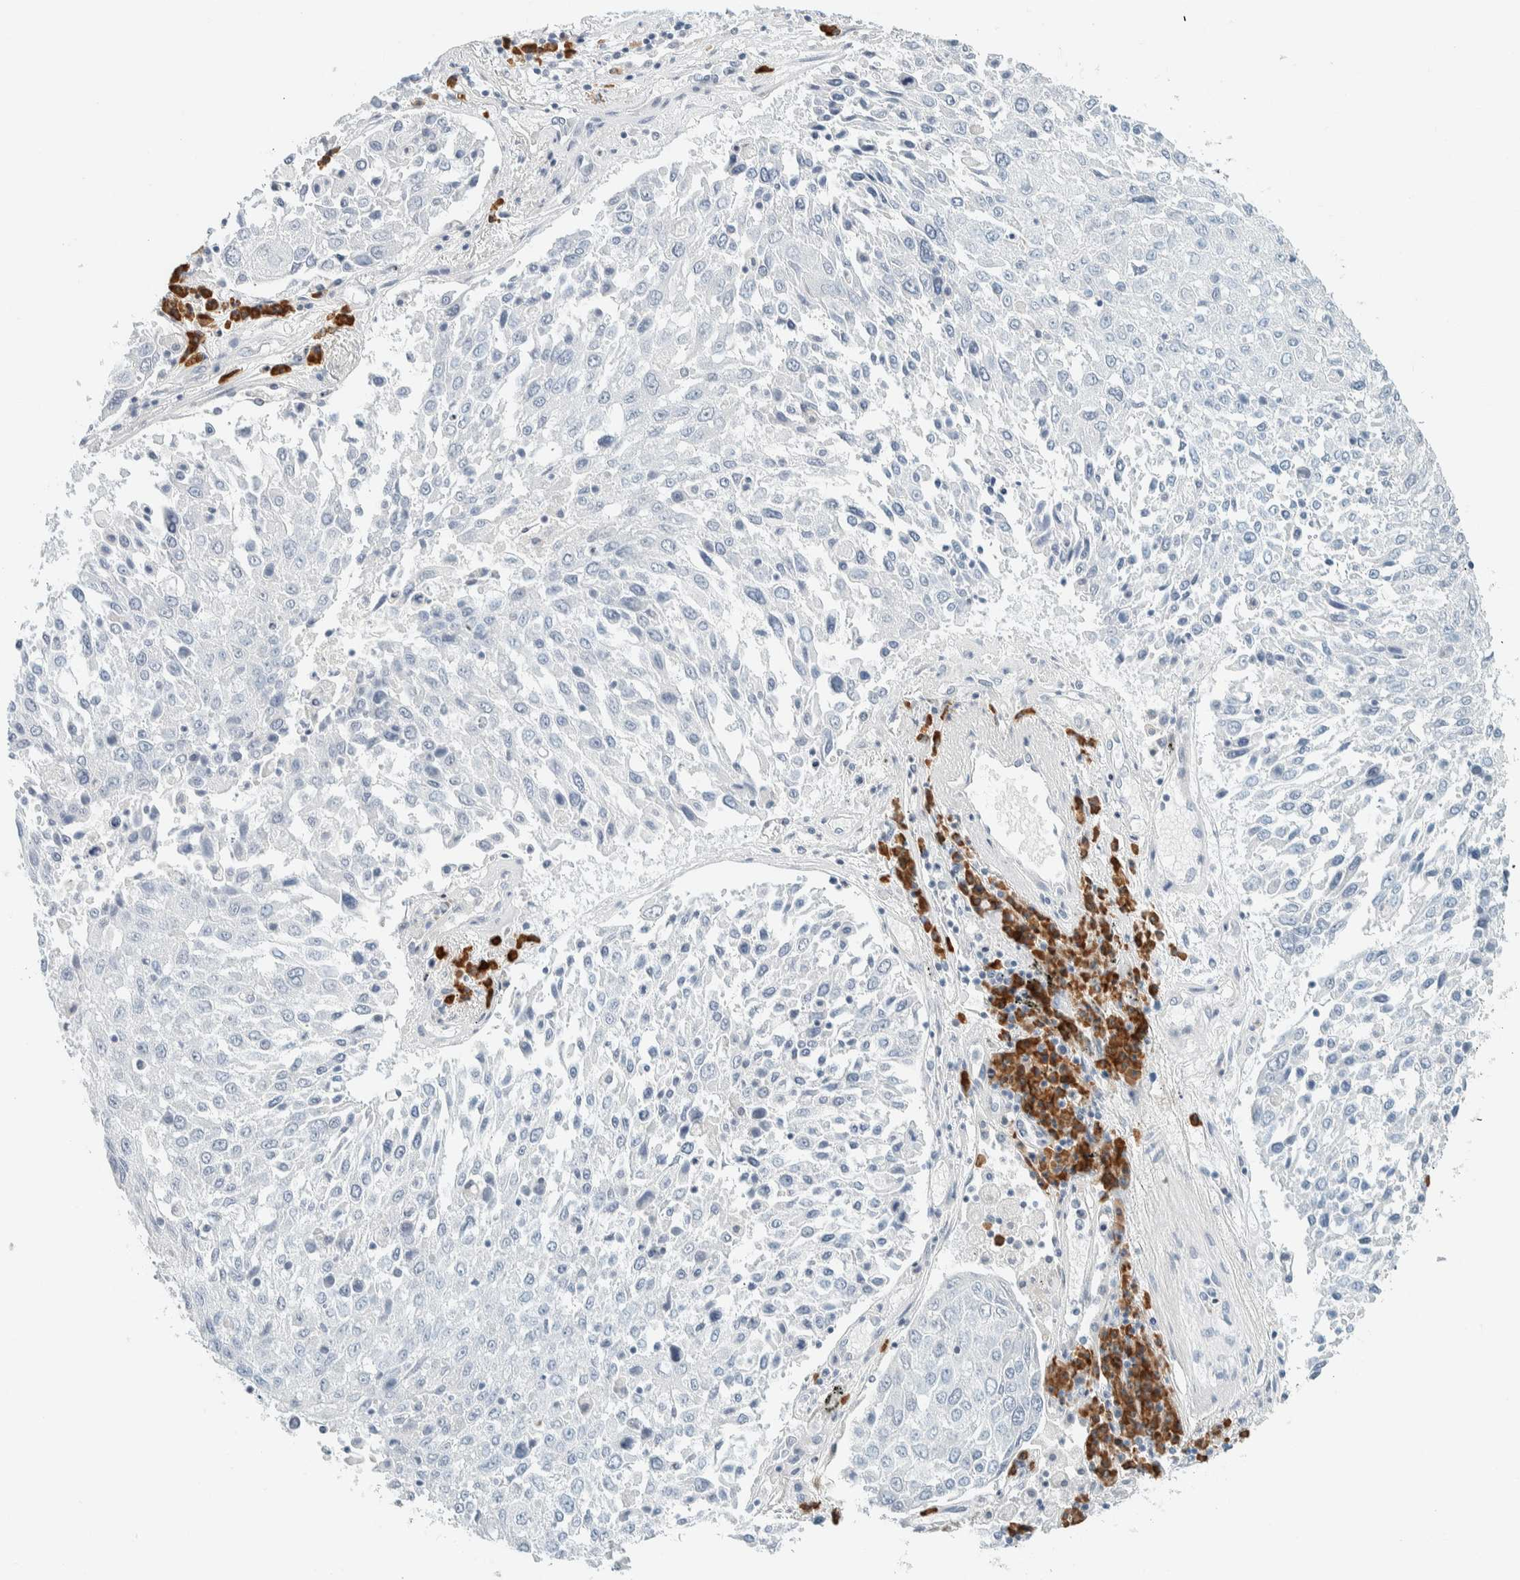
{"staining": {"intensity": "negative", "quantity": "none", "location": "none"}, "tissue": "lung cancer", "cell_type": "Tumor cells", "image_type": "cancer", "snomed": [{"axis": "morphology", "description": "Squamous cell carcinoma, NOS"}, {"axis": "topography", "description": "Lung"}], "caption": "DAB immunohistochemical staining of human lung squamous cell carcinoma demonstrates no significant expression in tumor cells. (Brightfield microscopy of DAB (3,3'-diaminobenzidine) immunohistochemistry at high magnification).", "gene": "ARHGAP27", "patient": {"sex": "male", "age": 65}}